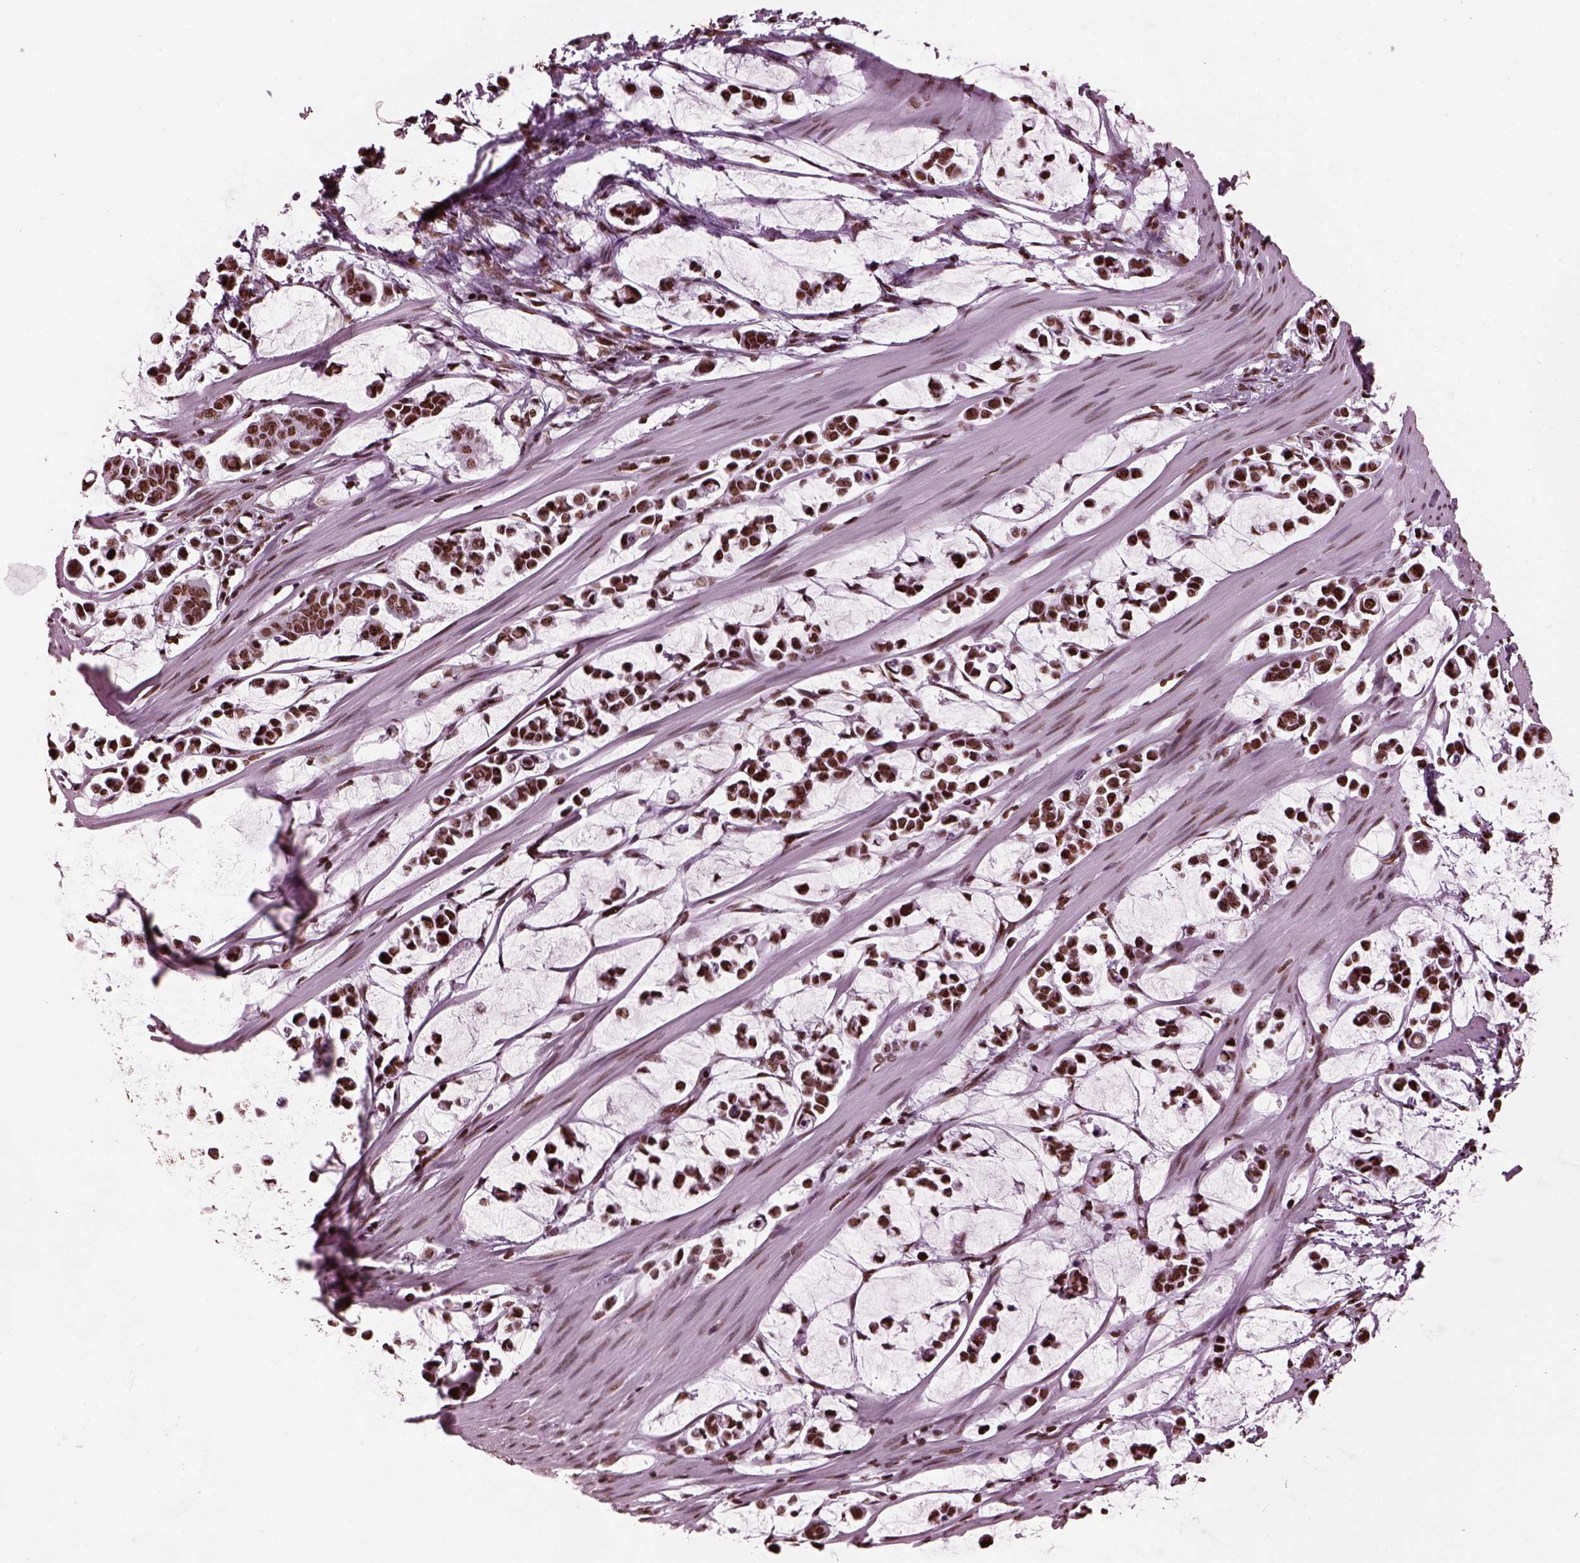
{"staining": {"intensity": "strong", "quantity": ">75%", "location": "nuclear"}, "tissue": "stomach cancer", "cell_type": "Tumor cells", "image_type": "cancer", "snomed": [{"axis": "morphology", "description": "Adenocarcinoma, NOS"}, {"axis": "topography", "description": "Stomach"}], "caption": "IHC (DAB) staining of stomach cancer (adenocarcinoma) displays strong nuclear protein expression in about >75% of tumor cells.", "gene": "CBFA2T3", "patient": {"sex": "male", "age": 82}}